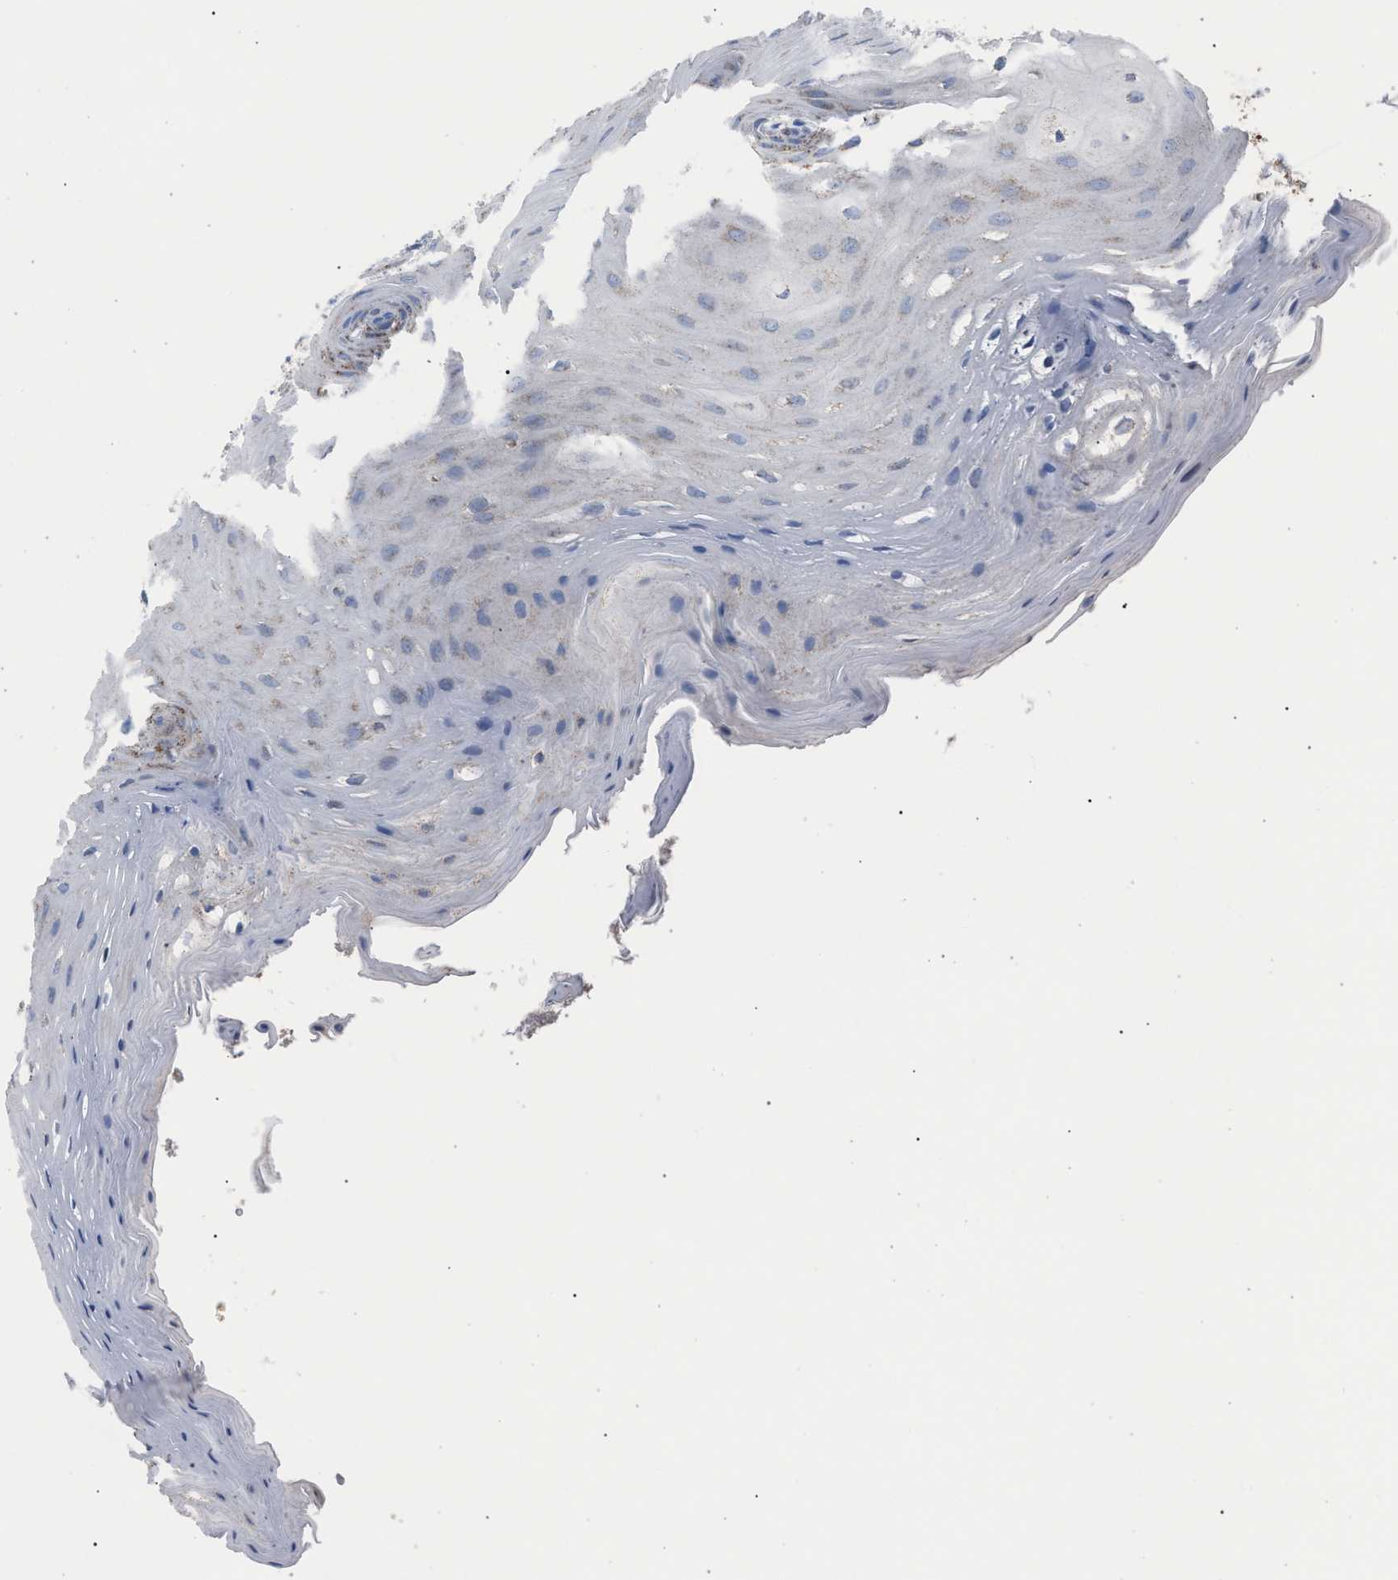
{"staining": {"intensity": "weak", "quantity": "25%-75%", "location": "cytoplasmic/membranous"}, "tissue": "oral mucosa", "cell_type": "Squamous epithelial cells", "image_type": "normal", "snomed": [{"axis": "morphology", "description": "Normal tissue, NOS"}, {"axis": "morphology", "description": "Squamous cell carcinoma, NOS"}, {"axis": "topography", "description": "Oral tissue"}, {"axis": "topography", "description": "Head-Neck"}], "caption": "Approximately 25%-75% of squamous epithelial cells in benign human oral mucosa demonstrate weak cytoplasmic/membranous protein positivity as visualized by brown immunohistochemical staining.", "gene": "HSD17B4", "patient": {"sex": "male", "age": 71}}